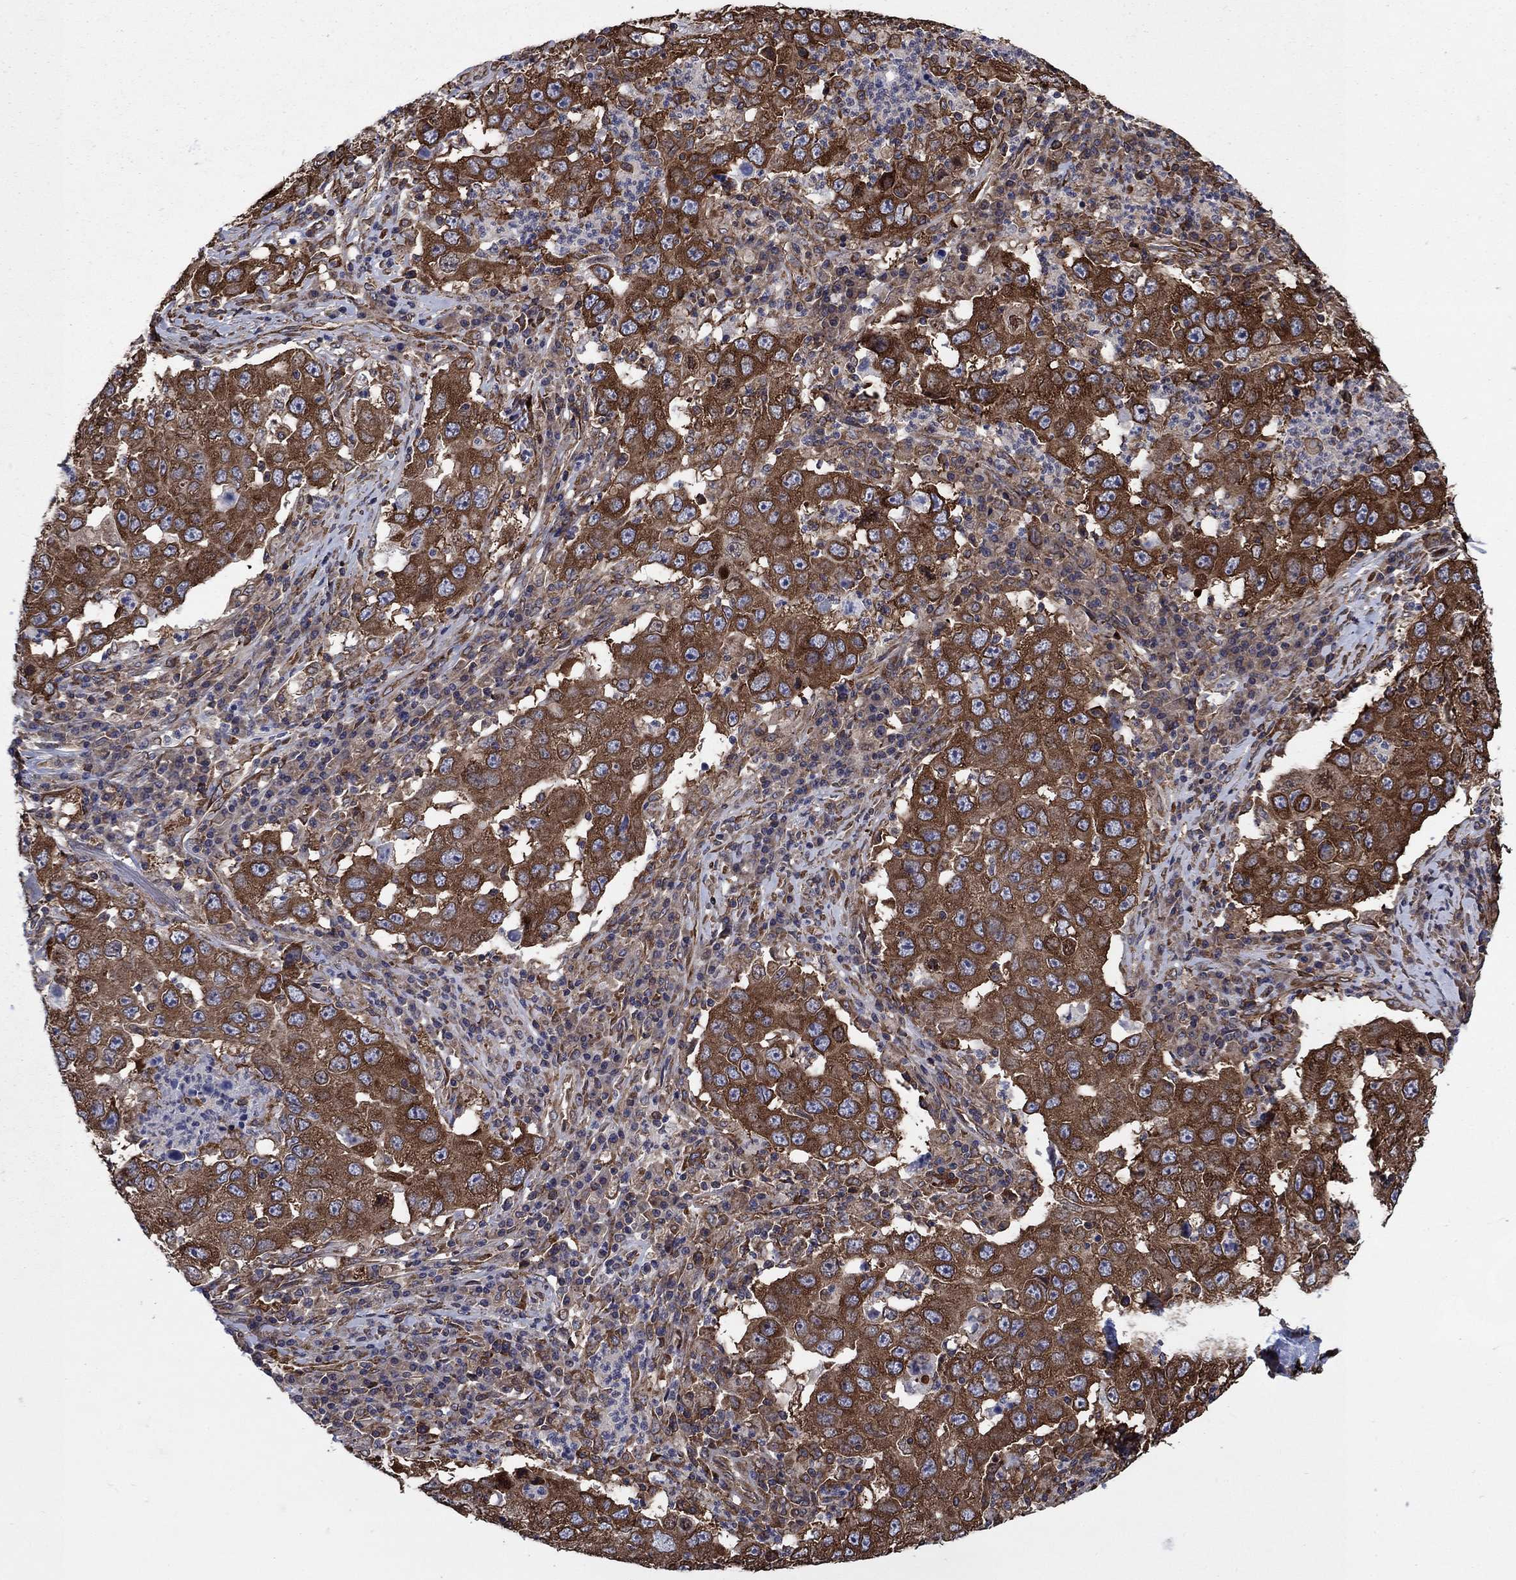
{"staining": {"intensity": "strong", "quantity": ">75%", "location": "cytoplasmic/membranous"}, "tissue": "lung cancer", "cell_type": "Tumor cells", "image_type": "cancer", "snomed": [{"axis": "morphology", "description": "Adenocarcinoma, NOS"}, {"axis": "topography", "description": "Lung"}], "caption": "Strong cytoplasmic/membranous protein expression is seen in about >75% of tumor cells in lung adenocarcinoma.", "gene": "YBX1", "patient": {"sex": "male", "age": 73}}